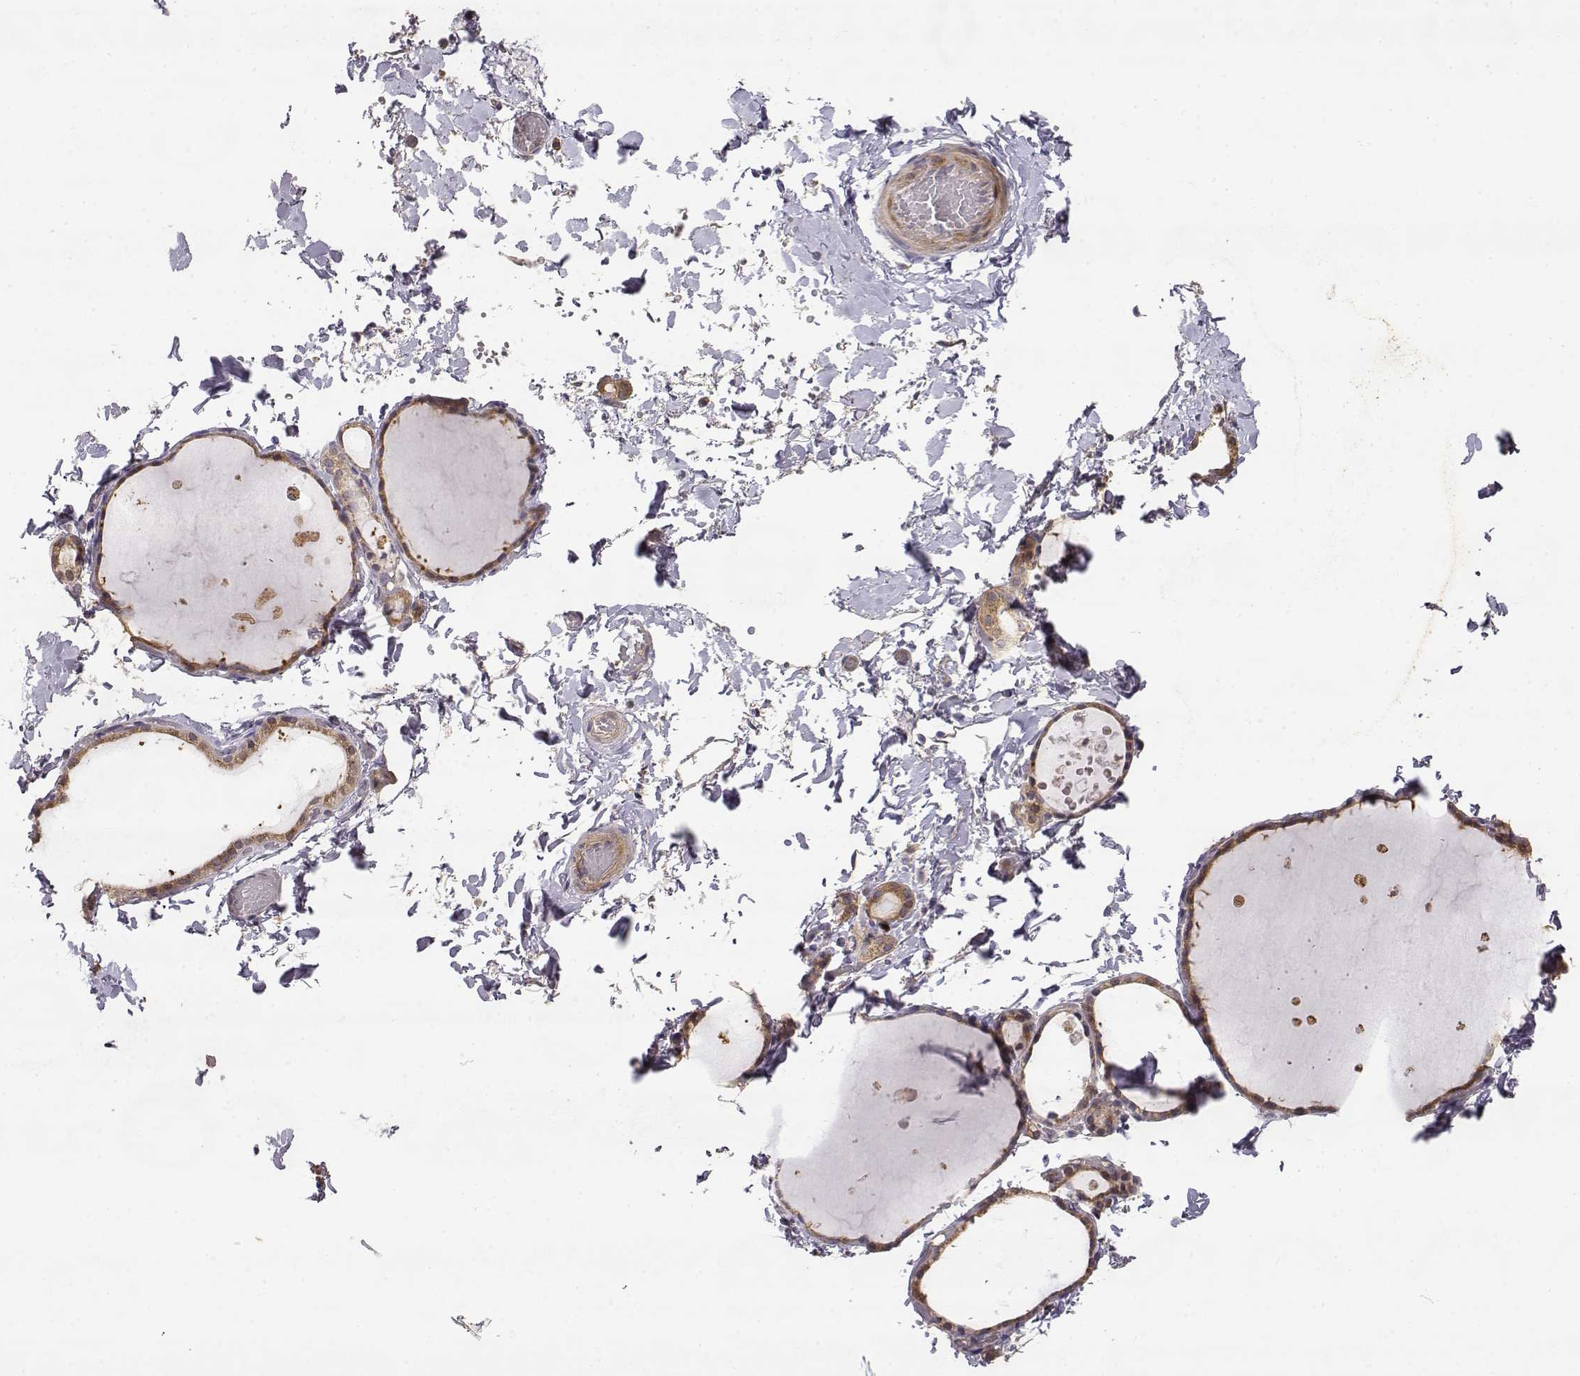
{"staining": {"intensity": "moderate", "quantity": ">75%", "location": "cytoplasmic/membranous"}, "tissue": "thyroid gland", "cell_type": "Glandular cells", "image_type": "normal", "snomed": [{"axis": "morphology", "description": "Normal tissue, NOS"}, {"axis": "topography", "description": "Thyroid gland"}], "caption": "Benign thyroid gland demonstrates moderate cytoplasmic/membranous positivity in approximately >75% of glandular cells.", "gene": "CRIM1", "patient": {"sex": "female", "age": 56}}